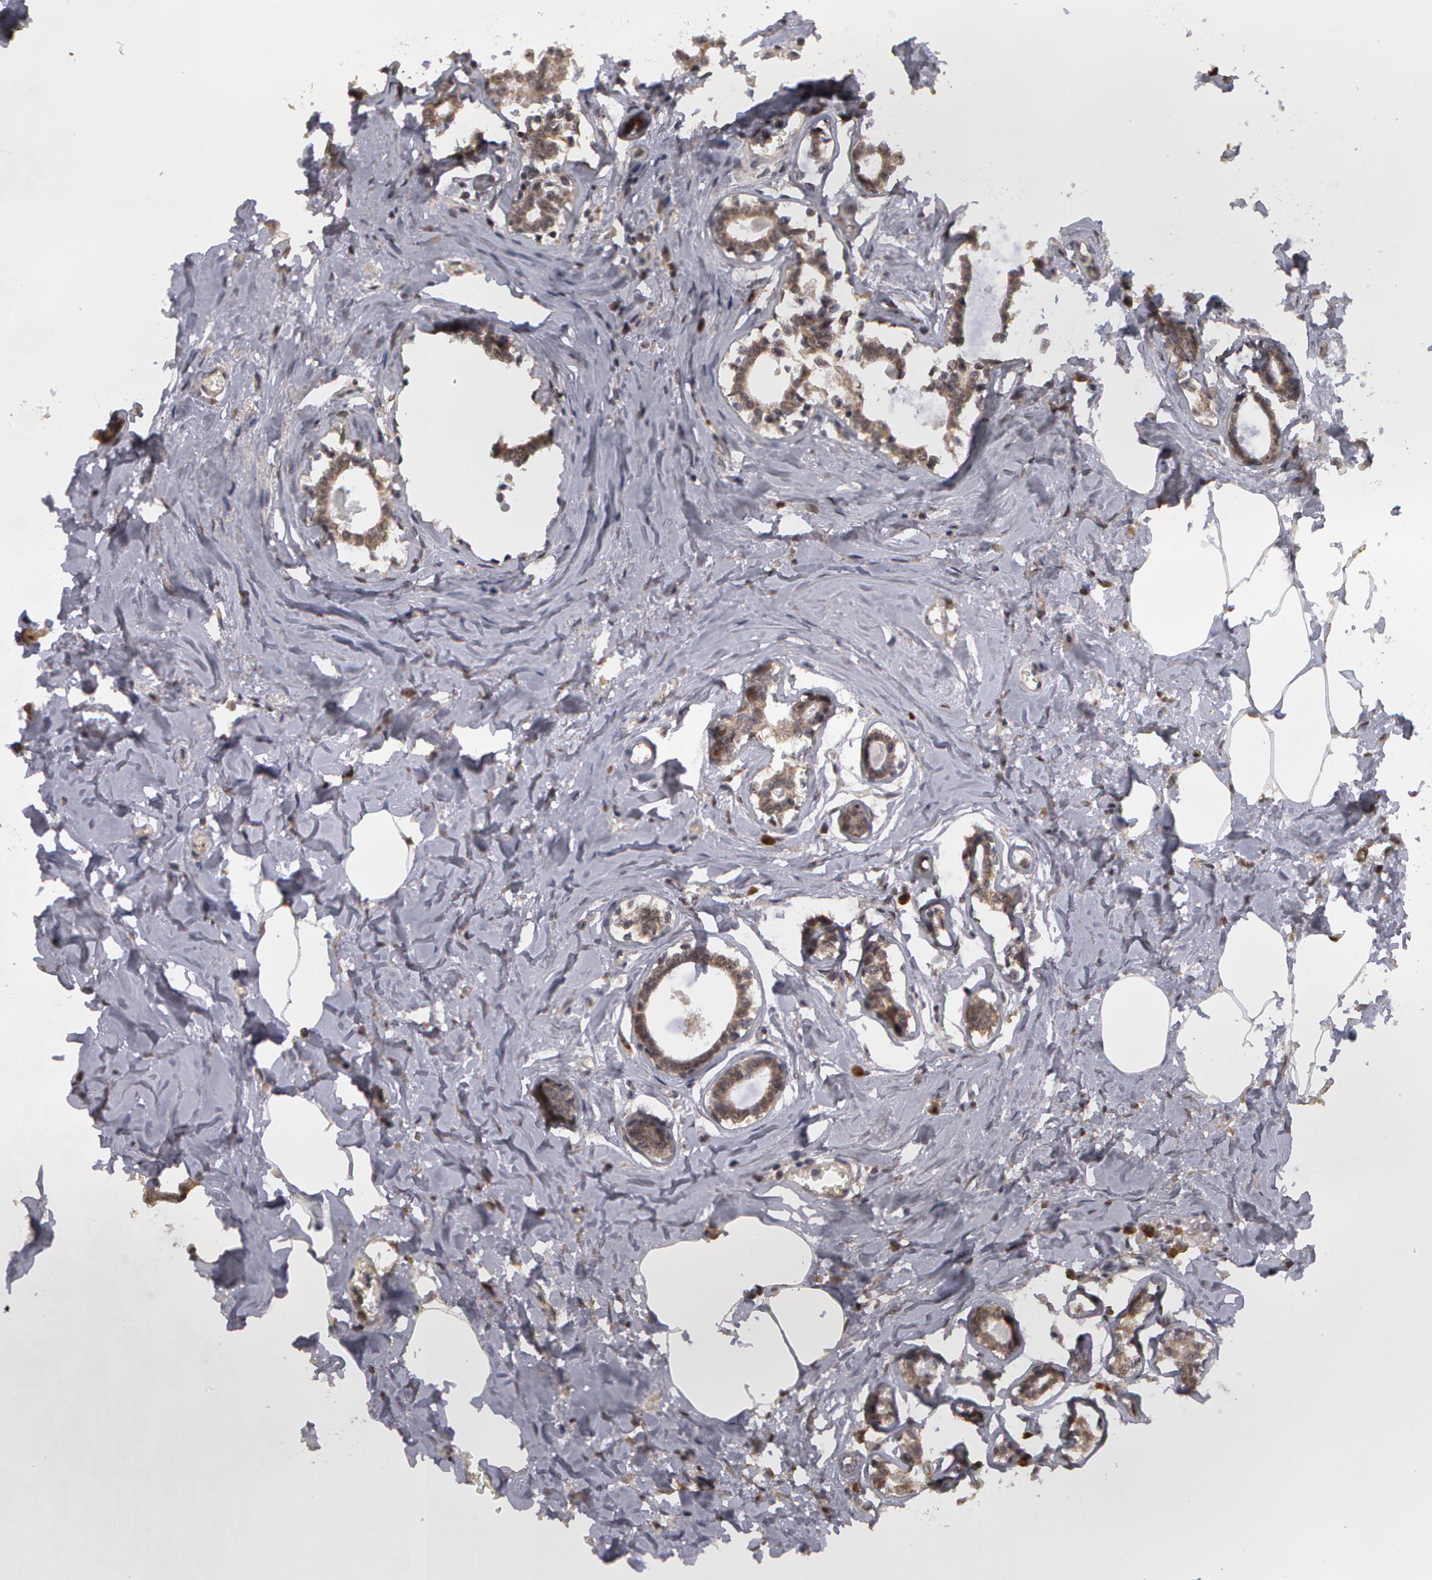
{"staining": {"intensity": "moderate", "quantity": ">75%", "location": "cytoplasmic/membranous"}, "tissue": "breast cancer", "cell_type": "Tumor cells", "image_type": "cancer", "snomed": [{"axis": "morphology", "description": "Lobular carcinoma"}, {"axis": "topography", "description": "Breast"}], "caption": "Protein analysis of lobular carcinoma (breast) tissue shows moderate cytoplasmic/membranous expression in about >75% of tumor cells.", "gene": "GLIS1", "patient": {"sex": "female", "age": 51}}